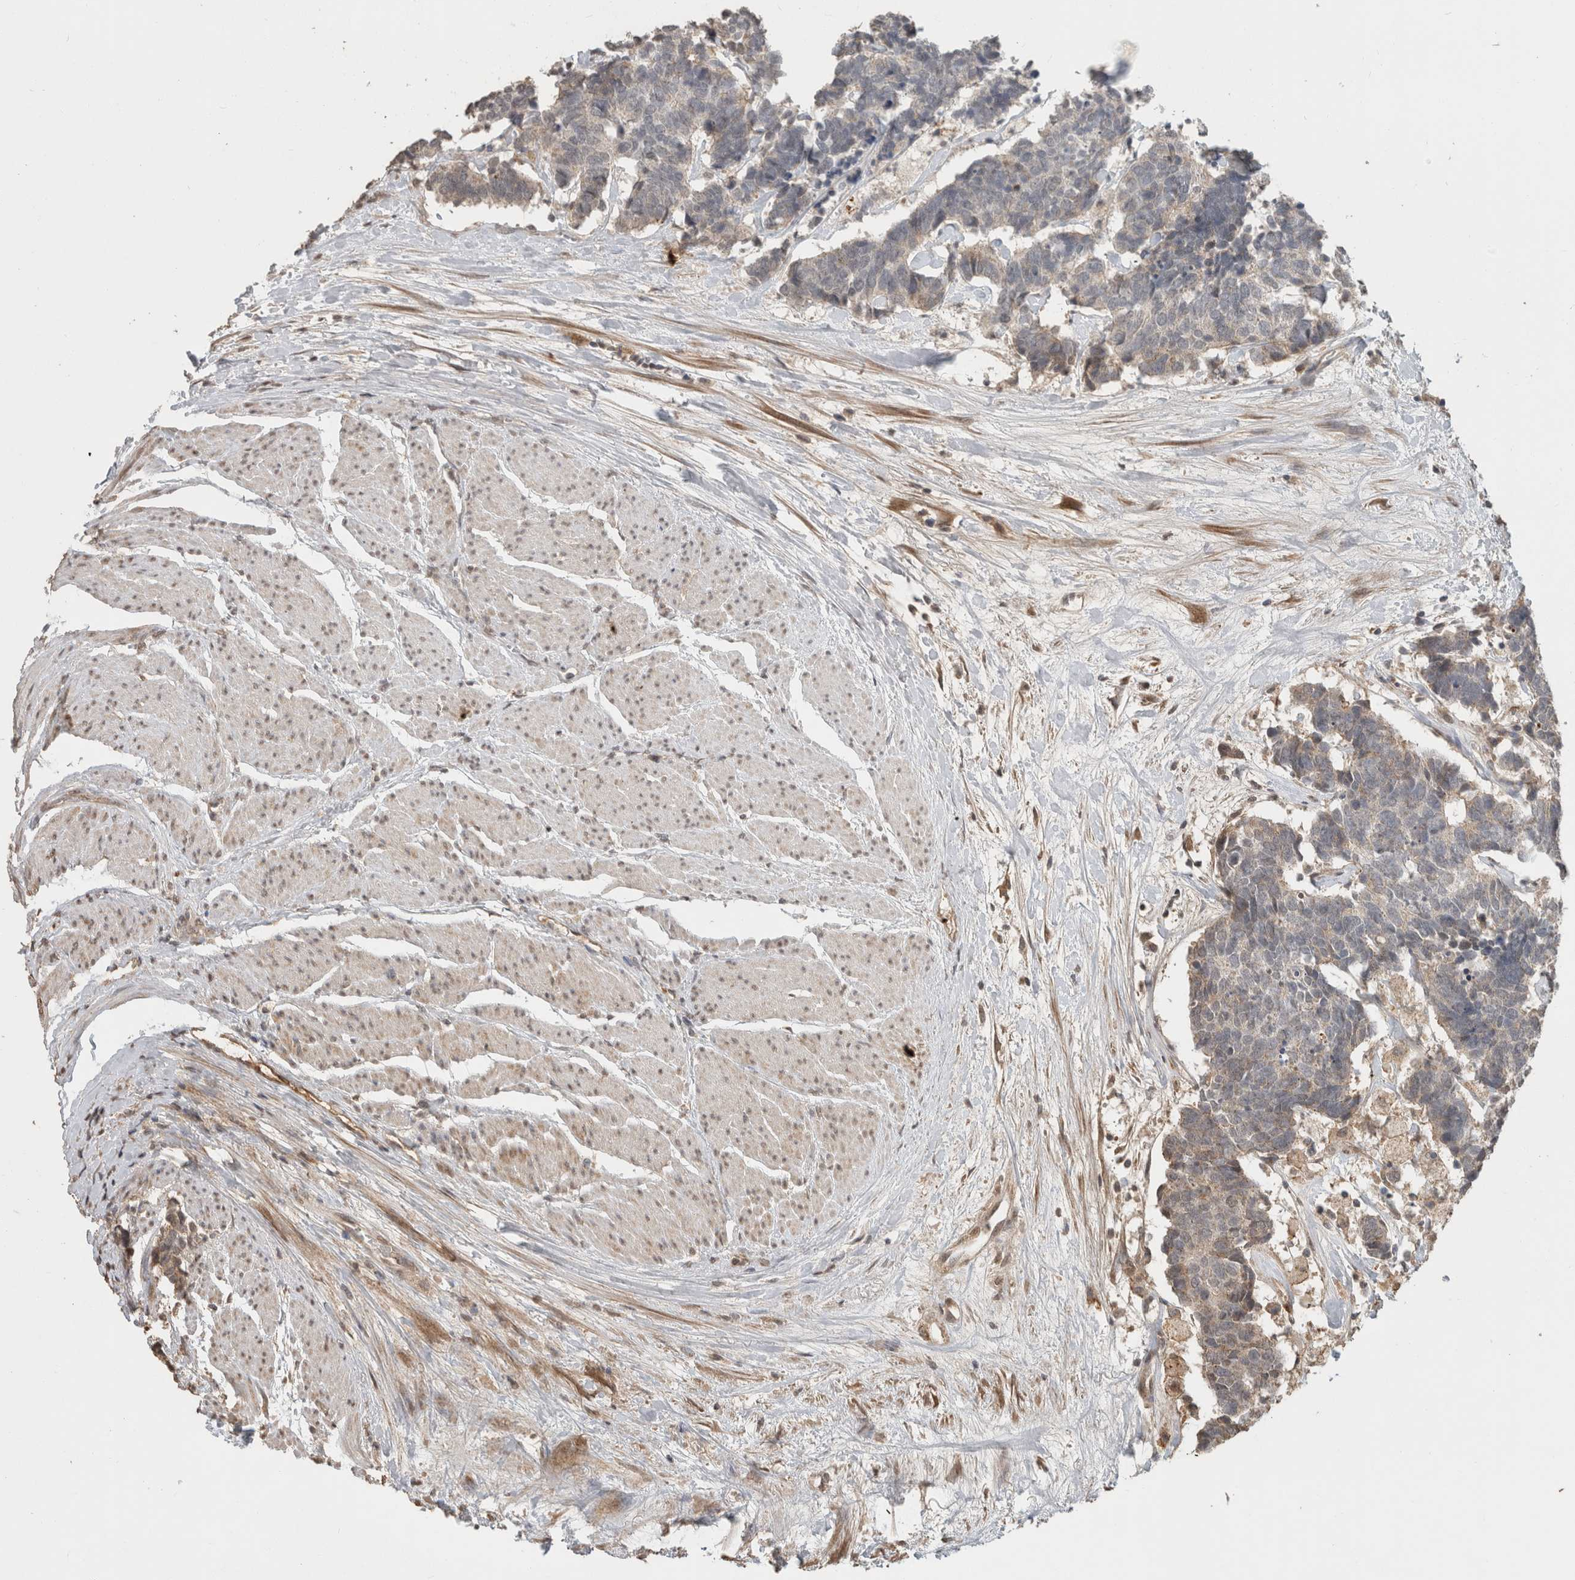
{"staining": {"intensity": "weak", "quantity": "25%-75%", "location": "cytoplasmic/membranous"}, "tissue": "carcinoid", "cell_type": "Tumor cells", "image_type": "cancer", "snomed": [{"axis": "morphology", "description": "Carcinoma, NOS"}, {"axis": "morphology", "description": "Carcinoid, malignant, NOS"}, {"axis": "topography", "description": "Urinary bladder"}], "caption": "Tumor cells exhibit weak cytoplasmic/membranous staining in about 25%-75% of cells in carcinoma.", "gene": "FAM3A", "patient": {"sex": "male", "age": 57}}